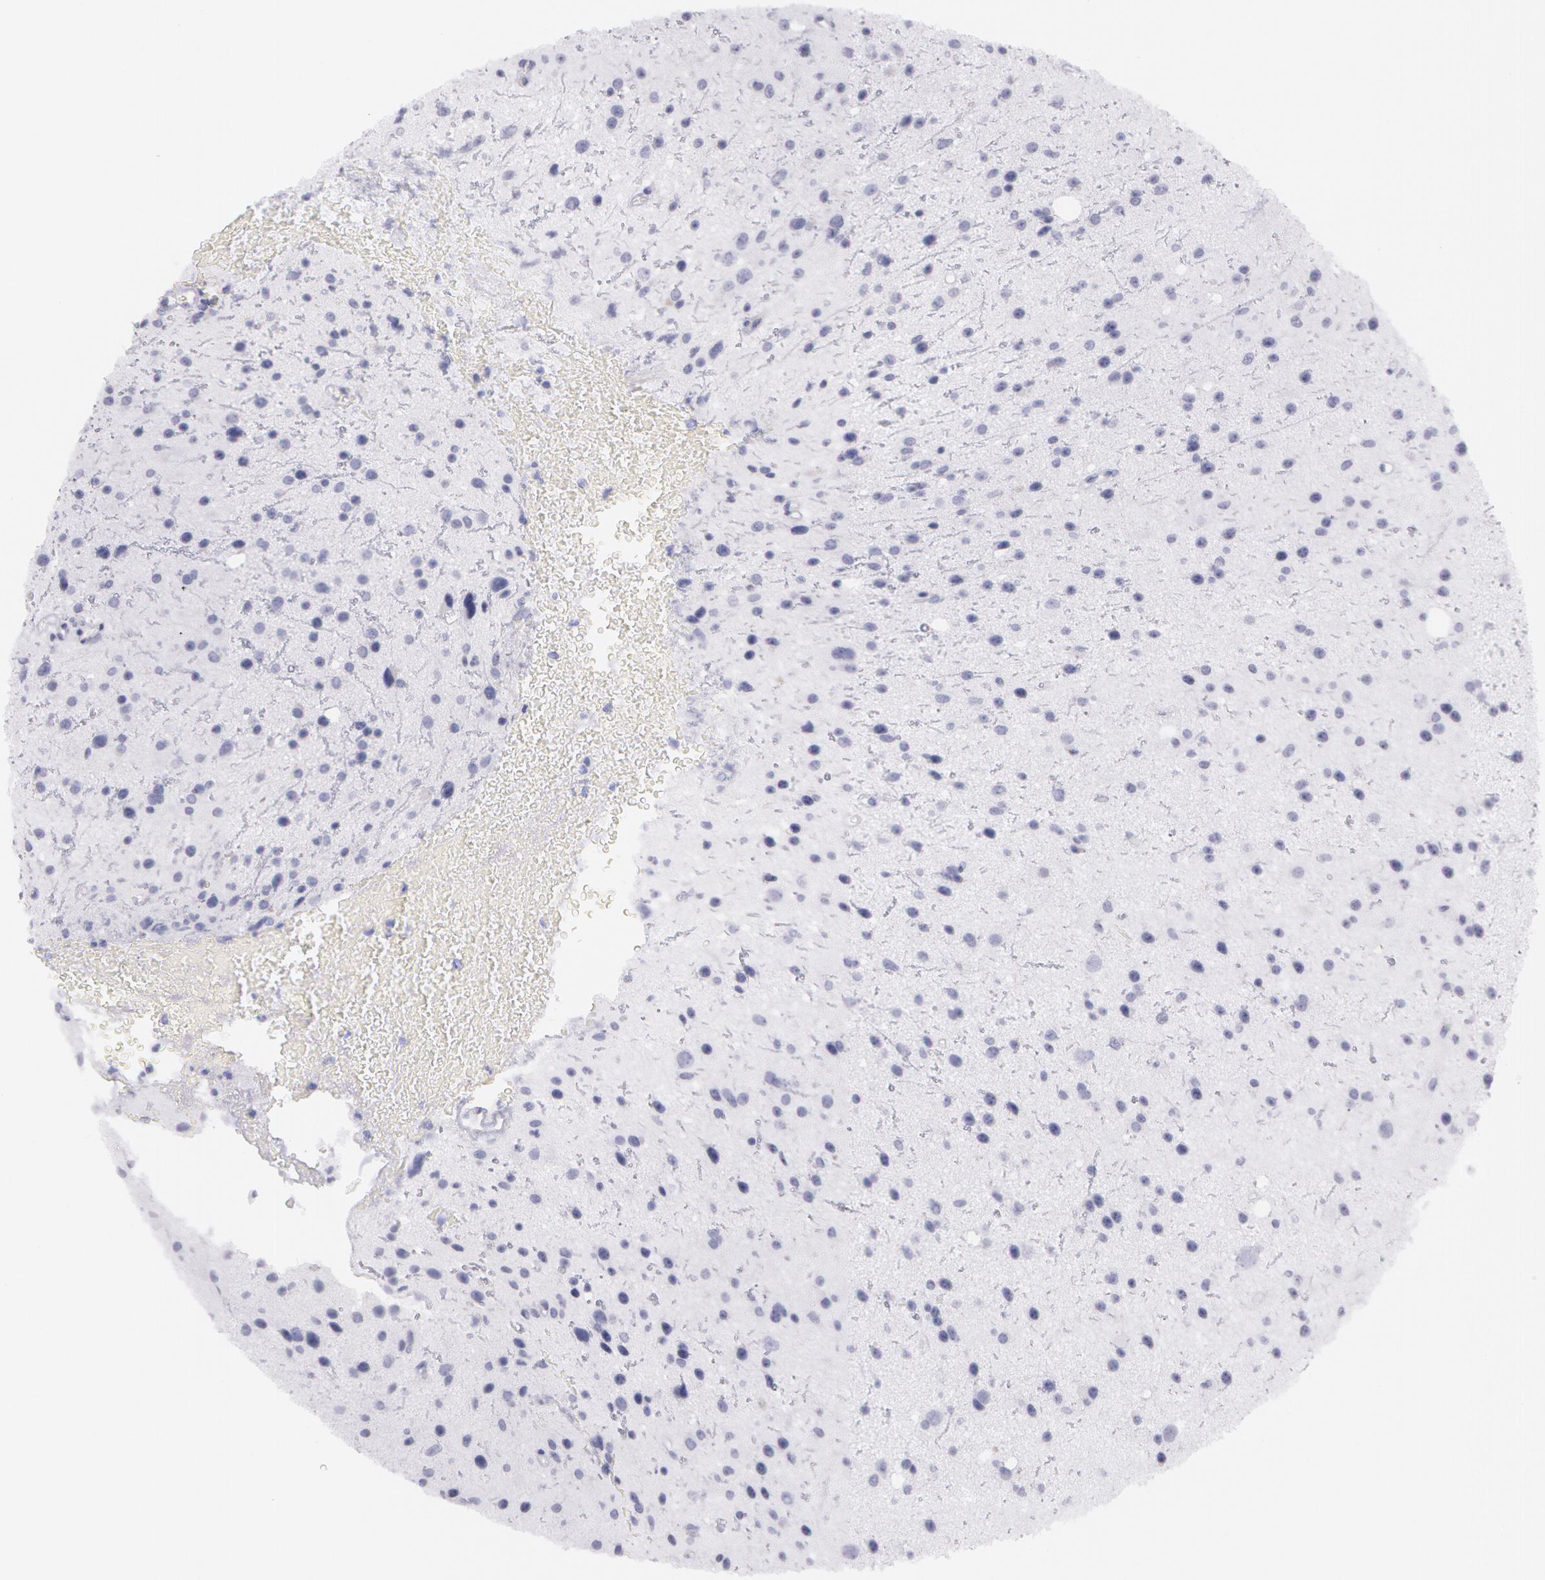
{"staining": {"intensity": "negative", "quantity": "none", "location": "none"}, "tissue": "glioma", "cell_type": "Tumor cells", "image_type": "cancer", "snomed": [{"axis": "morphology", "description": "Glioma, malignant, Low grade"}, {"axis": "topography", "description": "Brain"}], "caption": "Micrograph shows no significant protein expression in tumor cells of malignant glioma (low-grade).", "gene": "AMACR", "patient": {"sex": "female", "age": 46}}